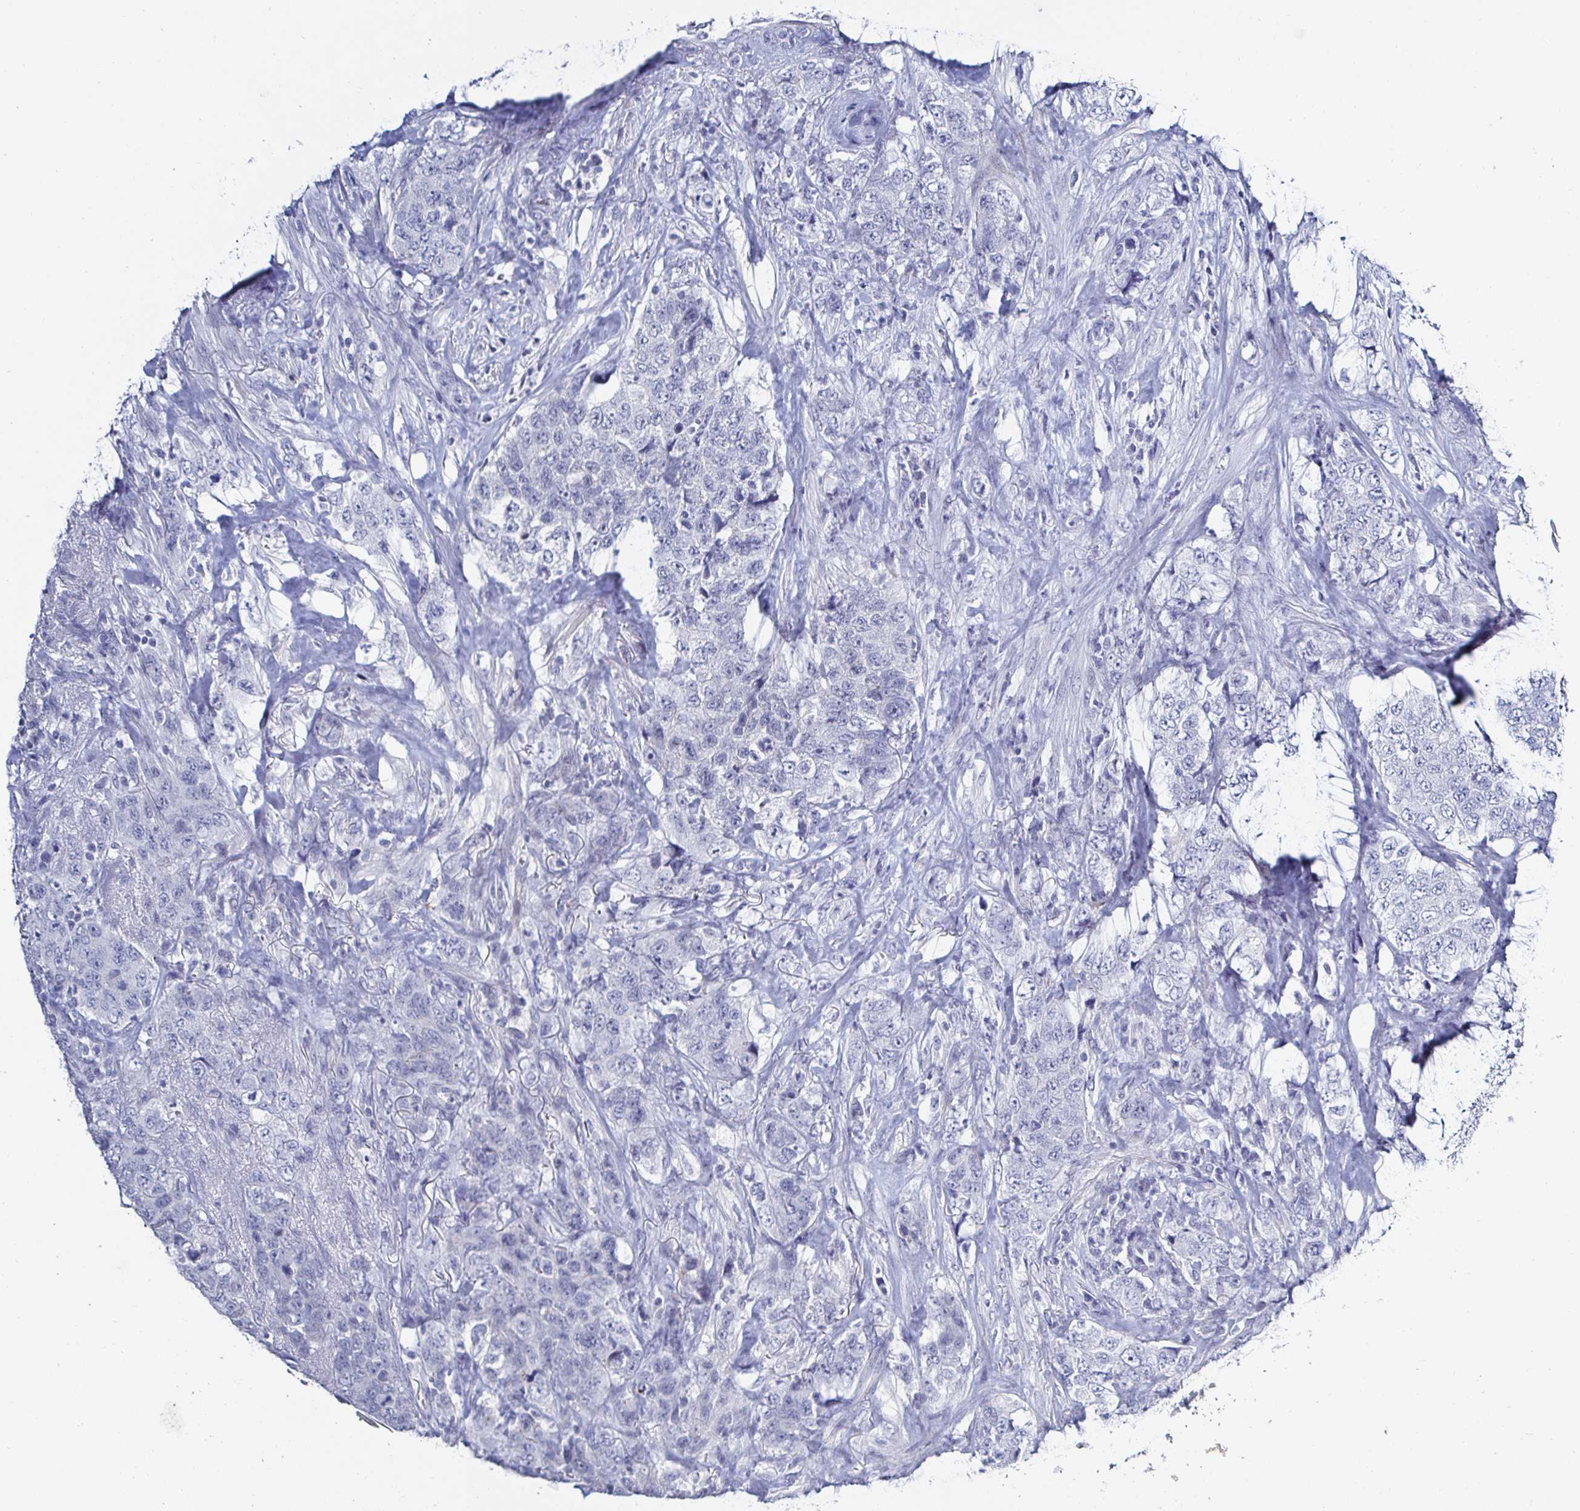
{"staining": {"intensity": "negative", "quantity": "none", "location": "none"}, "tissue": "urothelial cancer", "cell_type": "Tumor cells", "image_type": "cancer", "snomed": [{"axis": "morphology", "description": "Urothelial carcinoma, High grade"}, {"axis": "topography", "description": "Urinary bladder"}], "caption": "High magnification brightfield microscopy of urothelial carcinoma (high-grade) stained with DAB (brown) and counterstained with hematoxylin (blue): tumor cells show no significant positivity. Nuclei are stained in blue.", "gene": "OR10K1", "patient": {"sex": "female", "age": 78}}